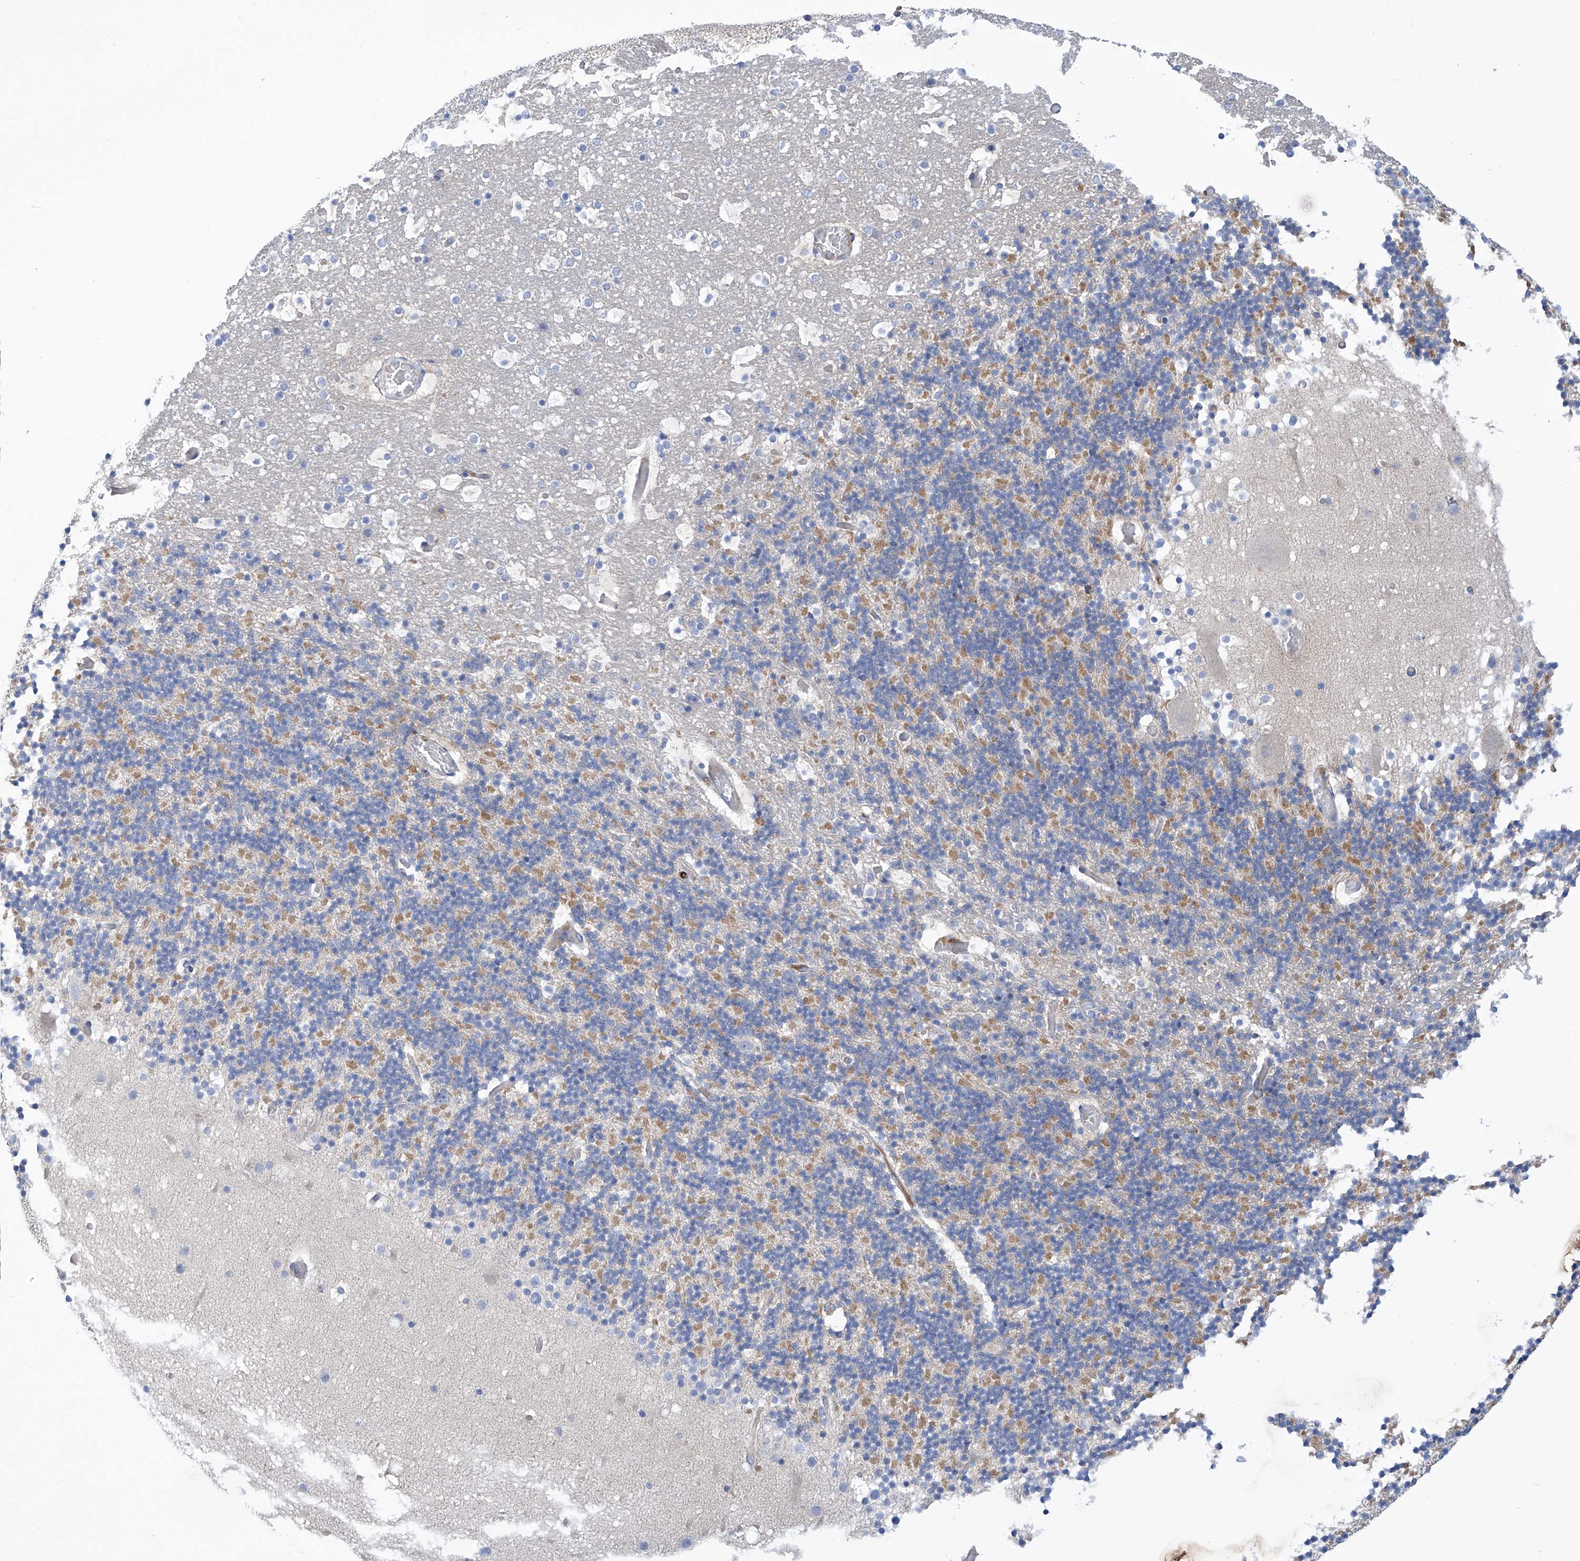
{"staining": {"intensity": "negative", "quantity": "none", "location": "none"}, "tissue": "cerebellum", "cell_type": "Cells in granular layer", "image_type": "normal", "snomed": [{"axis": "morphology", "description": "Normal tissue, NOS"}, {"axis": "topography", "description": "Cerebellum"}], "caption": "High power microscopy image of an immunohistochemistry histopathology image of benign cerebellum, revealing no significant positivity in cells in granular layer. (Stains: DAB IHC with hematoxylin counter stain, Microscopy: brightfield microscopy at high magnification).", "gene": "IBA57", "patient": {"sex": "male", "age": 57}}